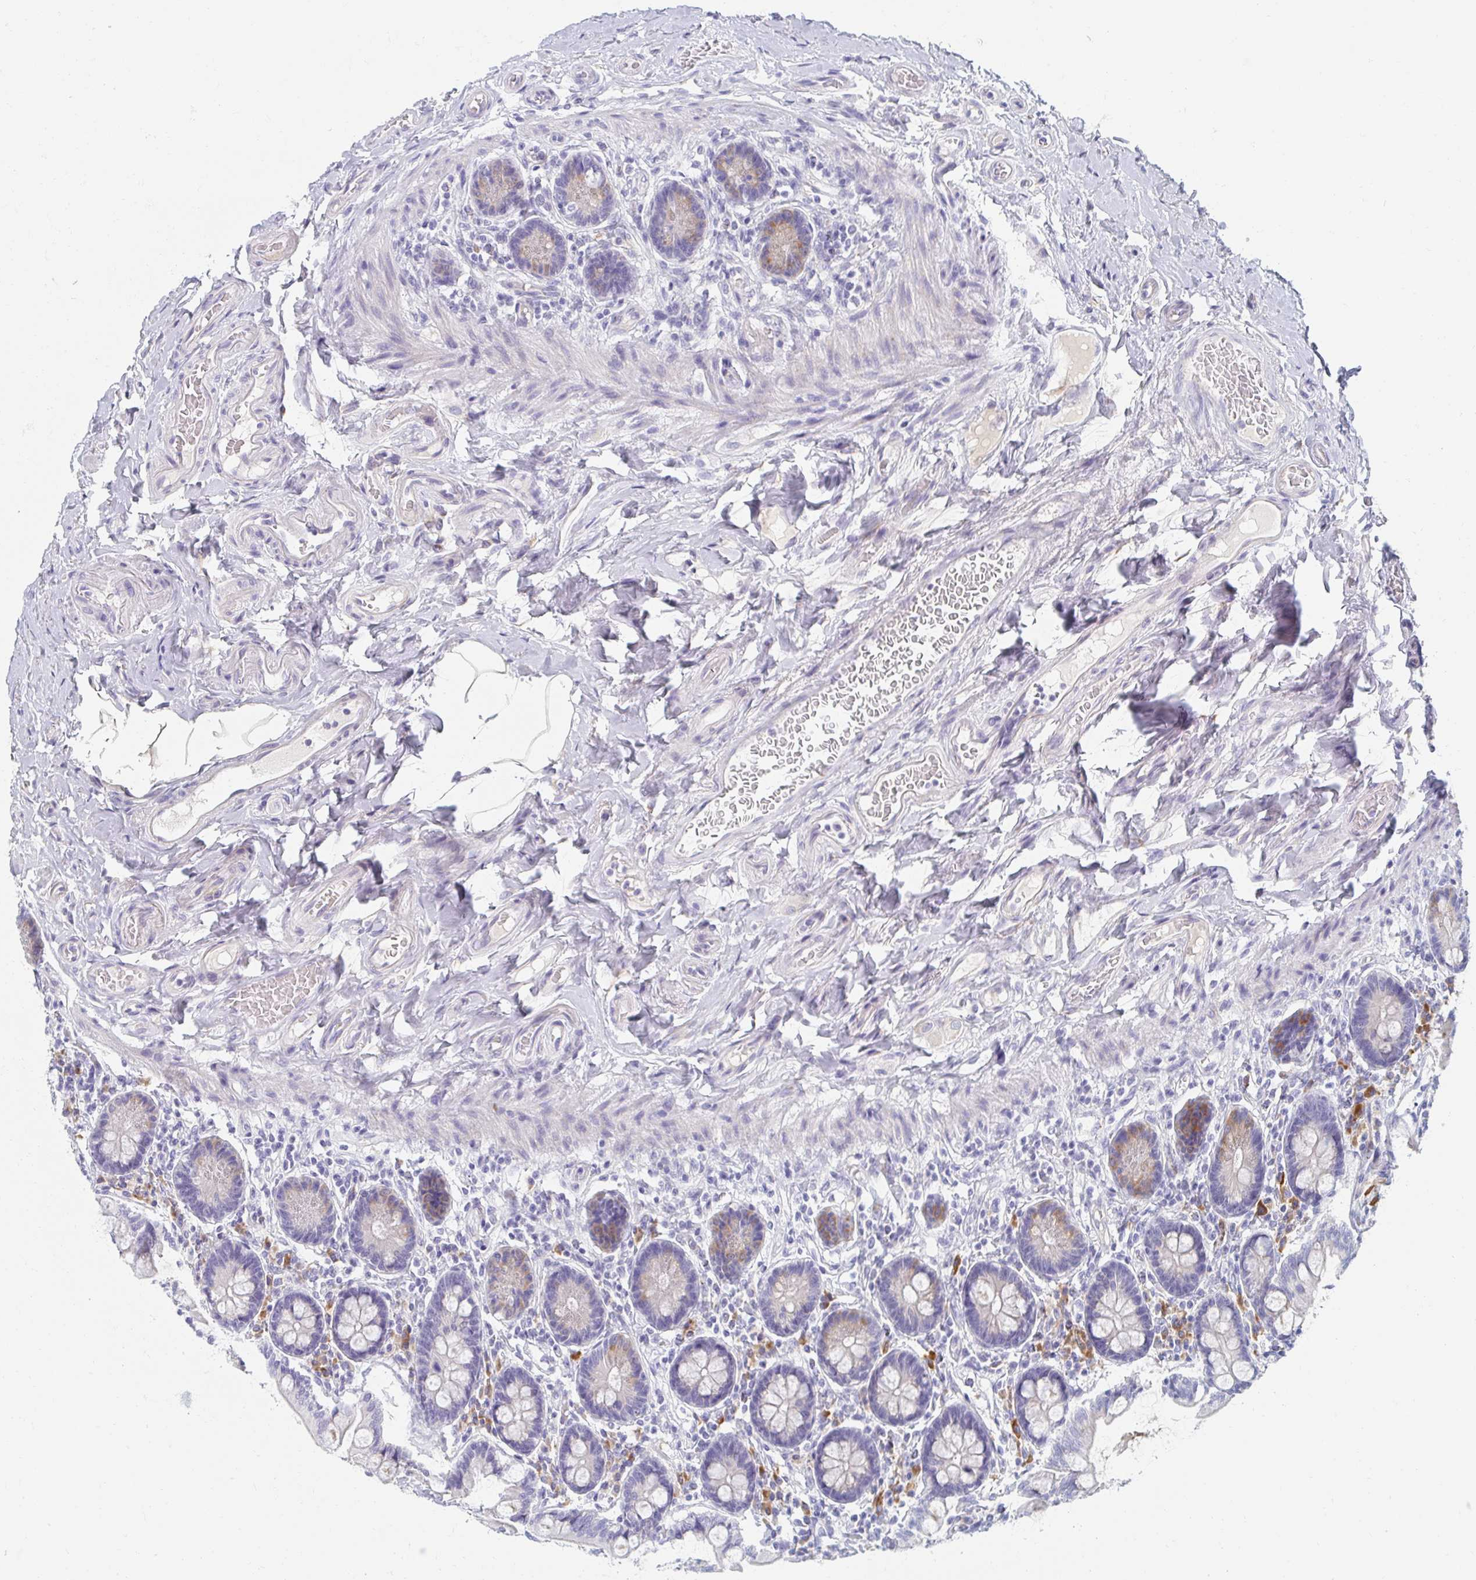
{"staining": {"intensity": "moderate", "quantity": "<25%", "location": "cytoplasmic/membranous"}, "tissue": "small intestine", "cell_type": "Glandular cells", "image_type": "normal", "snomed": [{"axis": "morphology", "description": "Normal tissue, NOS"}, {"axis": "topography", "description": "Small intestine"}], "caption": "Small intestine stained with a brown dye reveals moderate cytoplasmic/membranous positive positivity in approximately <25% of glandular cells.", "gene": "MYLK2", "patient": {"sex": "female", "age": 64}}